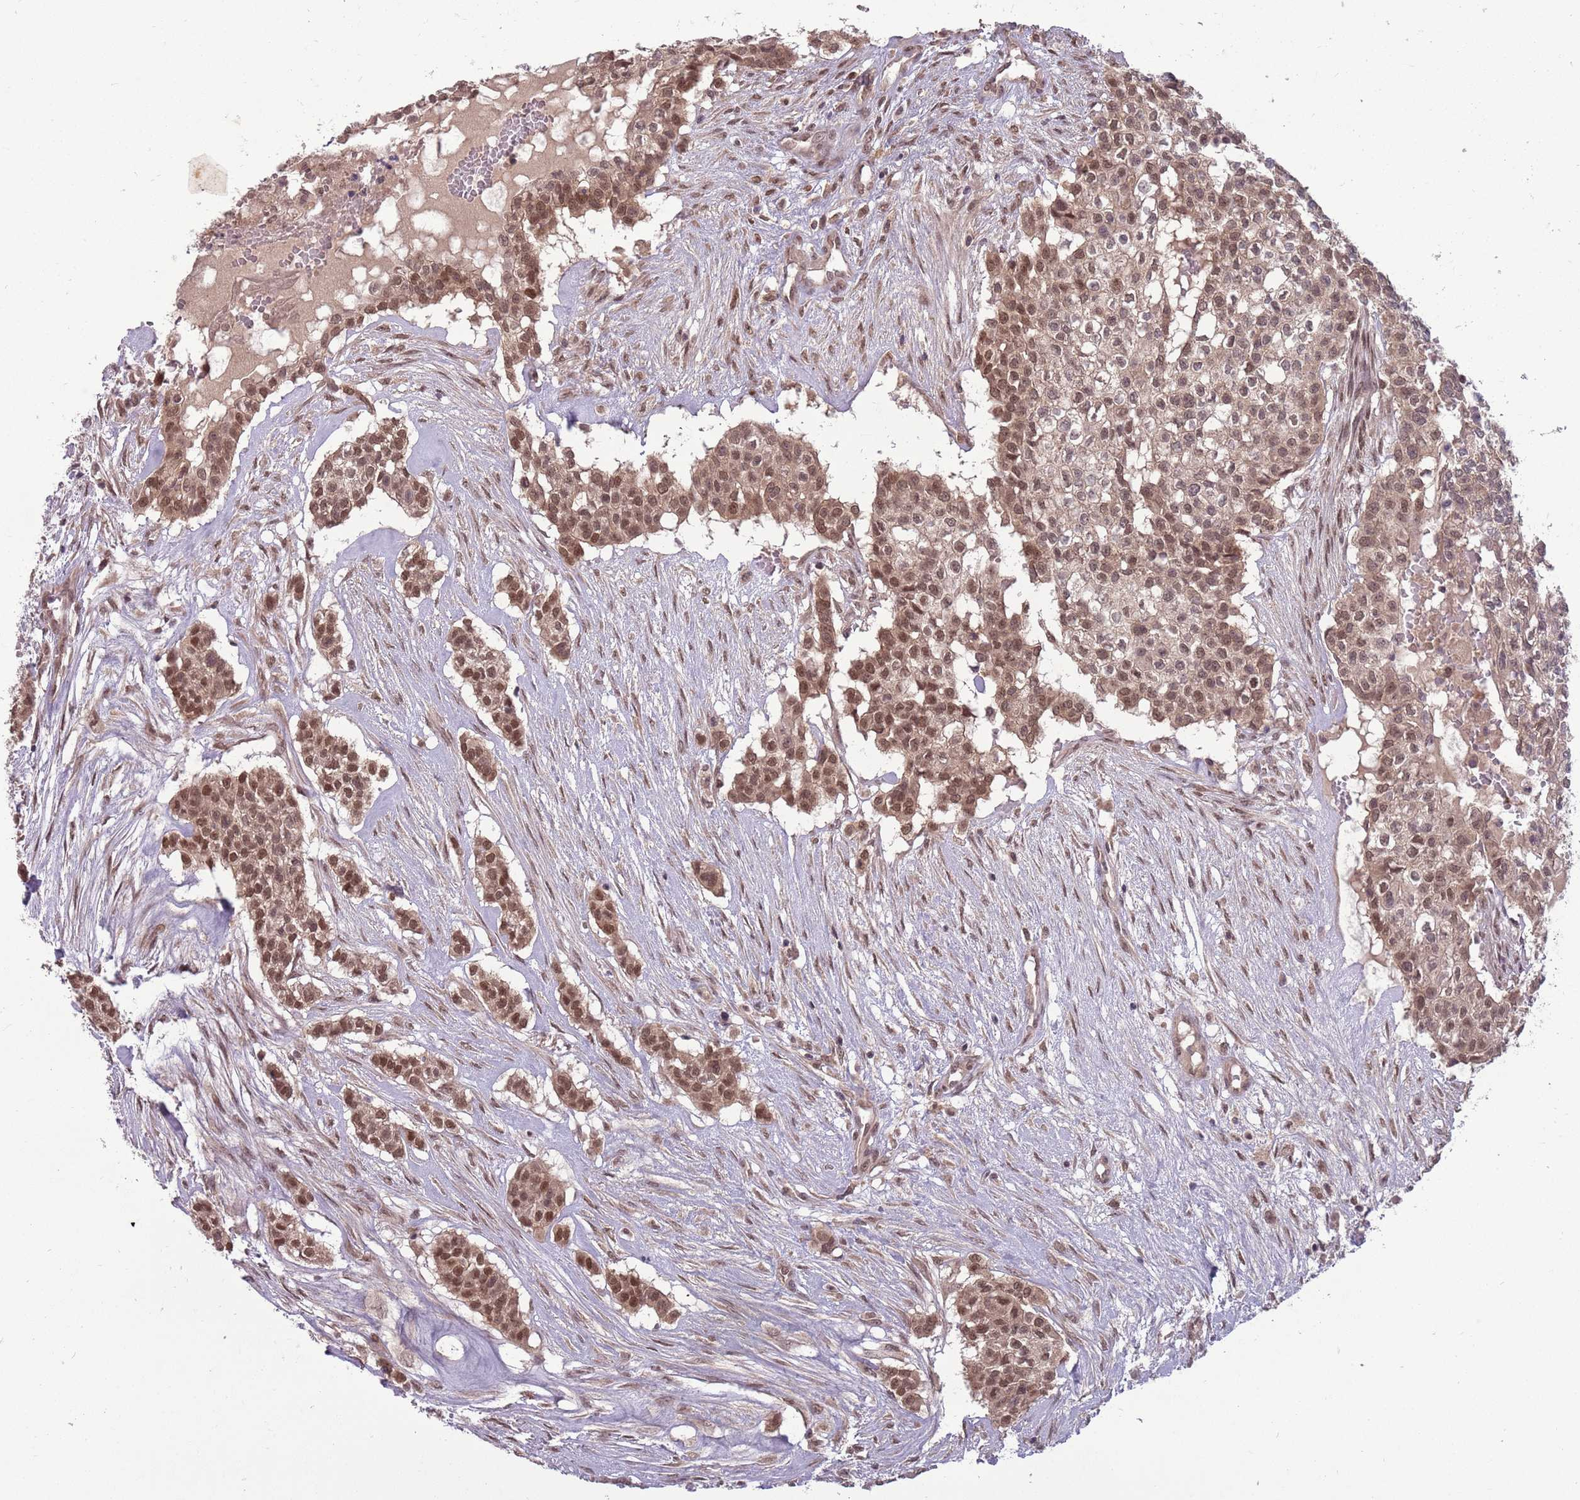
{"staining": {"intensity": "moderate", "quantity": ">75%", "location": "nuclear"}, "tissue": "head and neck cancer", "cell_type": "Tumor cells", "image_type": "cancer", "snomed": [{"axis": "morphology", "description": "Adenocarcinoma, NOS"}, {"axis": "topography", "description": "Head-Neck"}], "caption": "Immunohistochemical staining of human head and neck cancer (adenocarcinoma) exhibits moderate nuclear protein positivity in about >75% of tumor cells. The protein is shown in brown color, while the nuclei are stained blue.", "gene": "ADAMTS3", "patient": {"sex": "male", "age": 81}}